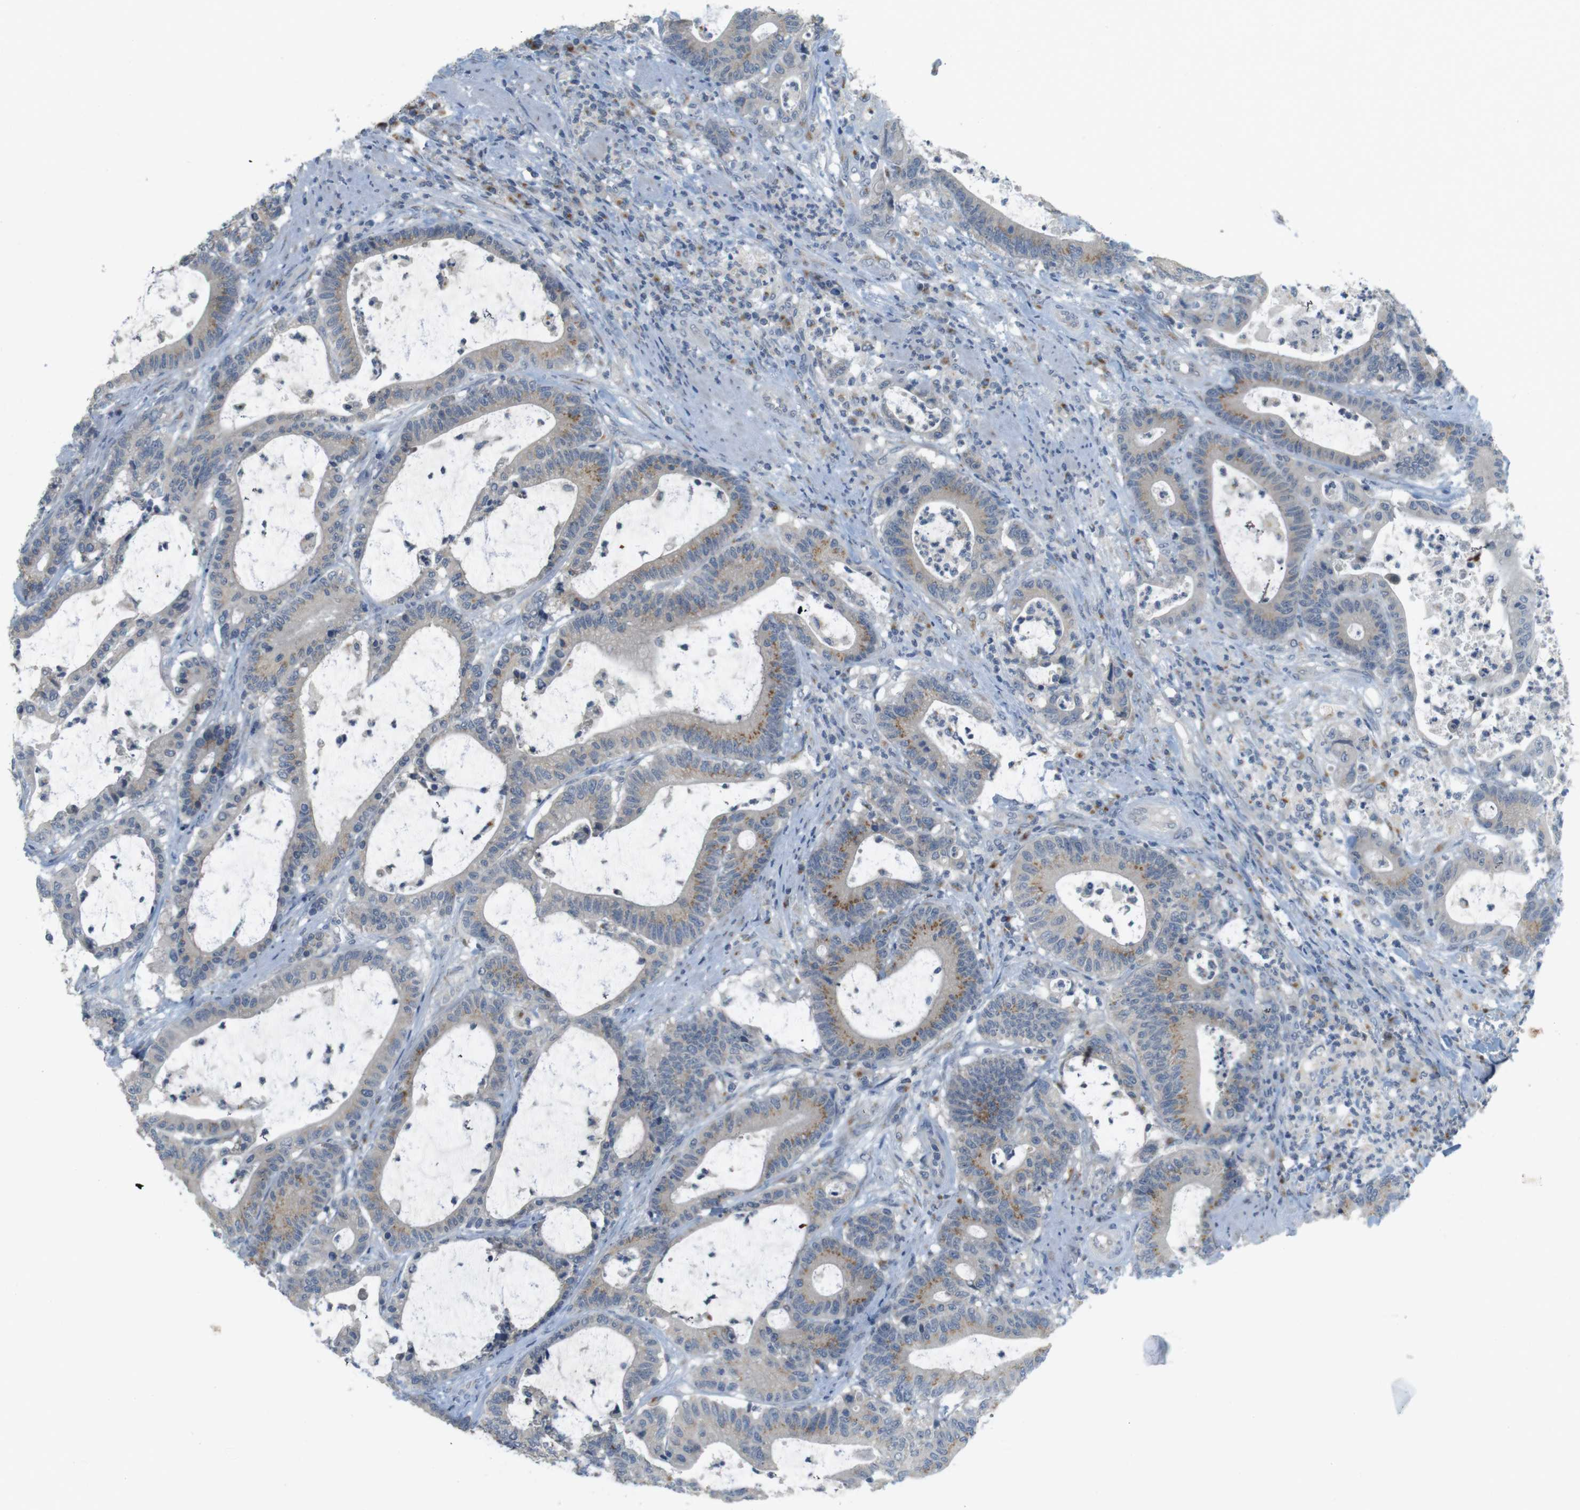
{"staining": {"intensity": "moderate", "quantity": ">75%", "location": "cytoplasmic/membranous"}, "tissue": "colorectal cancer", "cell_type": "Tumor cells", "image_type": "cancer", "snomed": [{"axis": "morphology", "description": "Adenocarcinoma, NOS"}, {"axis": "topography", "description": "Colon"}], "caption": "Tumor cells demonstrate medium levels of moderate cytoplasmic/membranous positivity in about >75% of cells in human adenocarcinoma (colorectal).", "gene": "YIPF3", "patient": {"sex": "female", "age": 84}}